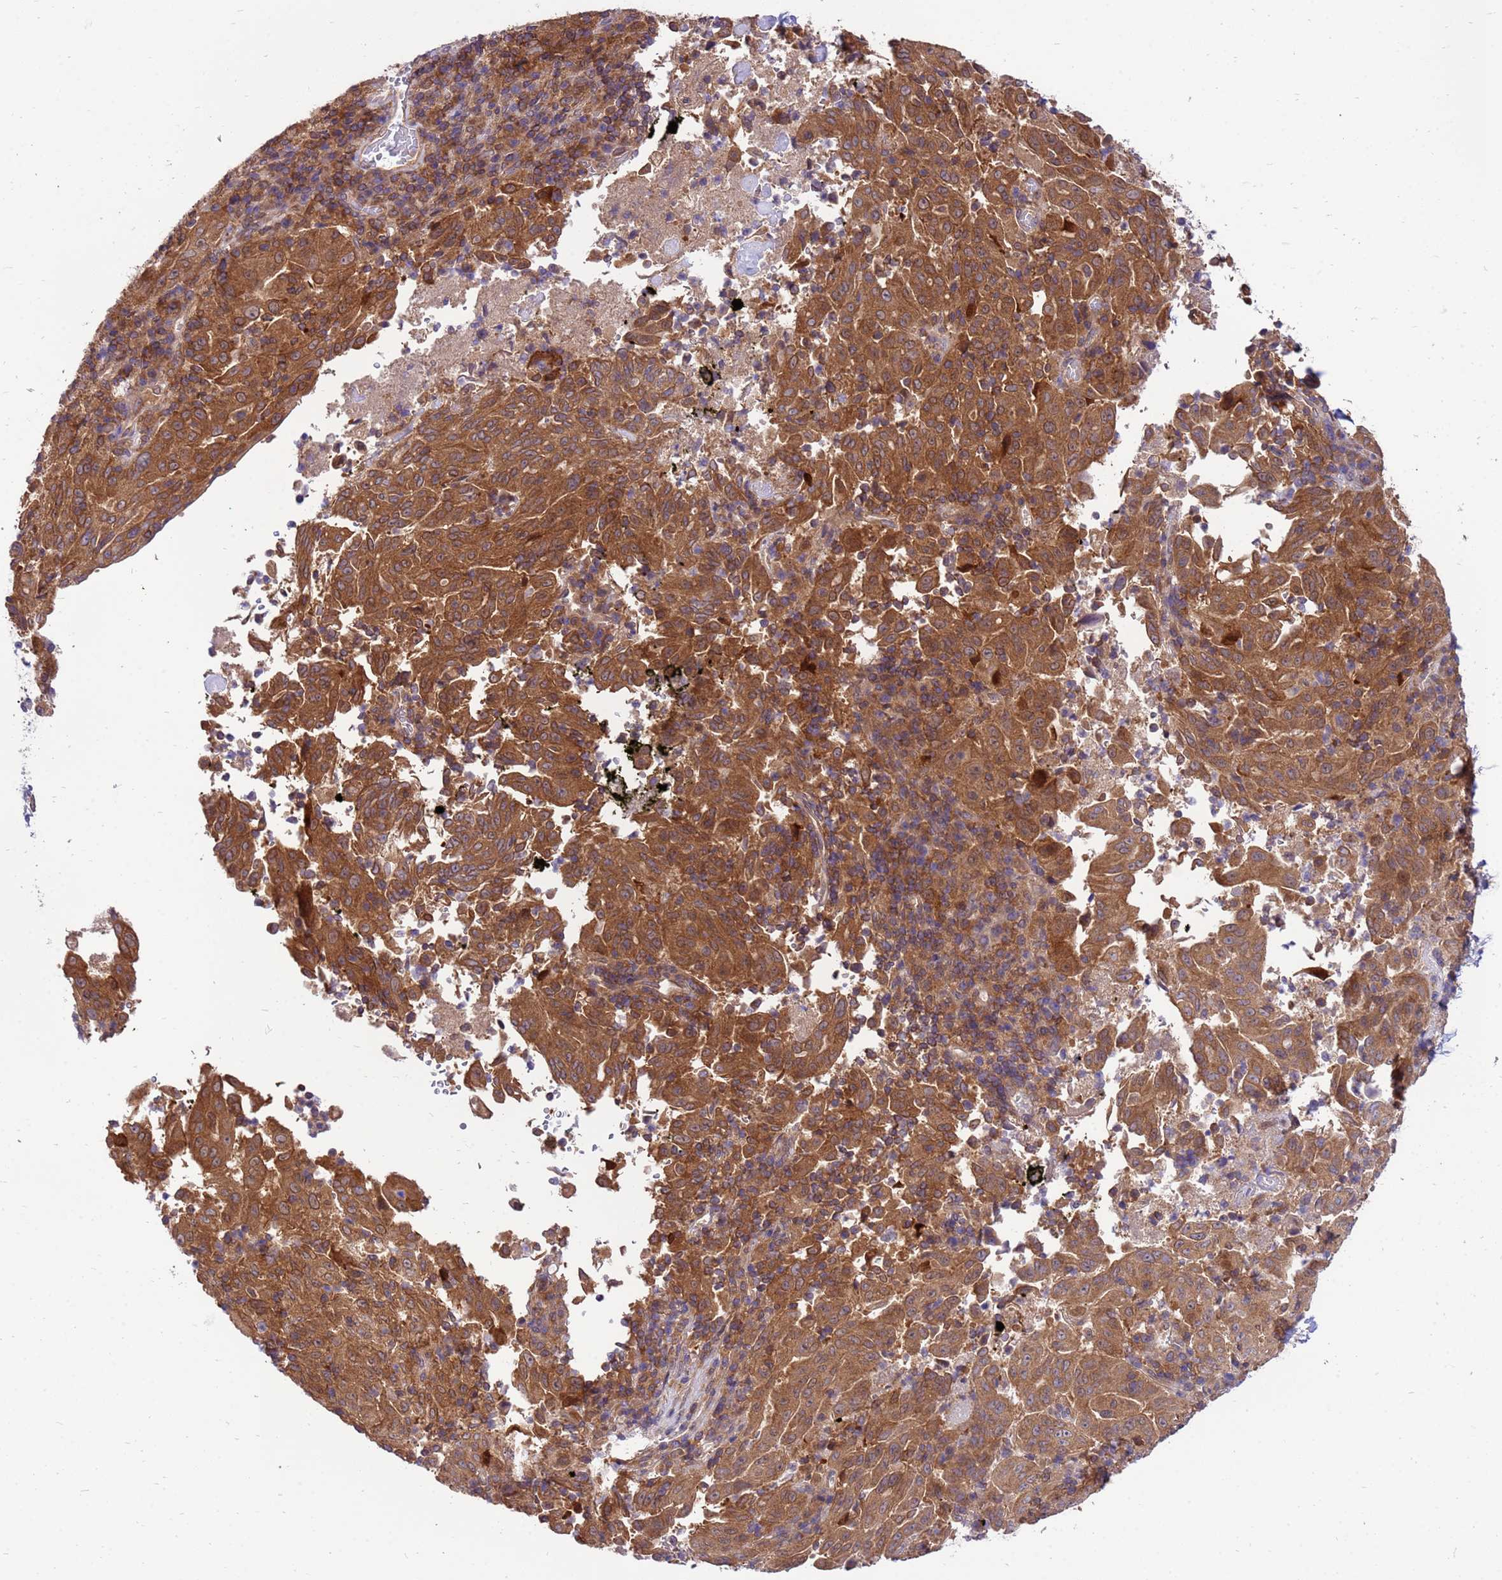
{"staining": {"intensity": "moderate", "quantity": ">75%", "location": "cytoplasmic/membranous"}, "tissue": "pancreatic cancer", "cell_type": "Tumor cells", "image_type": "cancer", "snomed": [{"axis": "morphology", "description": "Adenocarcinoma, NOS"}, {"axis": "topography", "description": "Pancreas"}], "caption": "Immunohistochemical staining of pancreatic adenocarcinoma demonstrates moderate cytoplasmic/membranous protein expression in about >75% of tumor cells.", "gene": "GET3", "patient": {"sex": "male", "age": 63}}